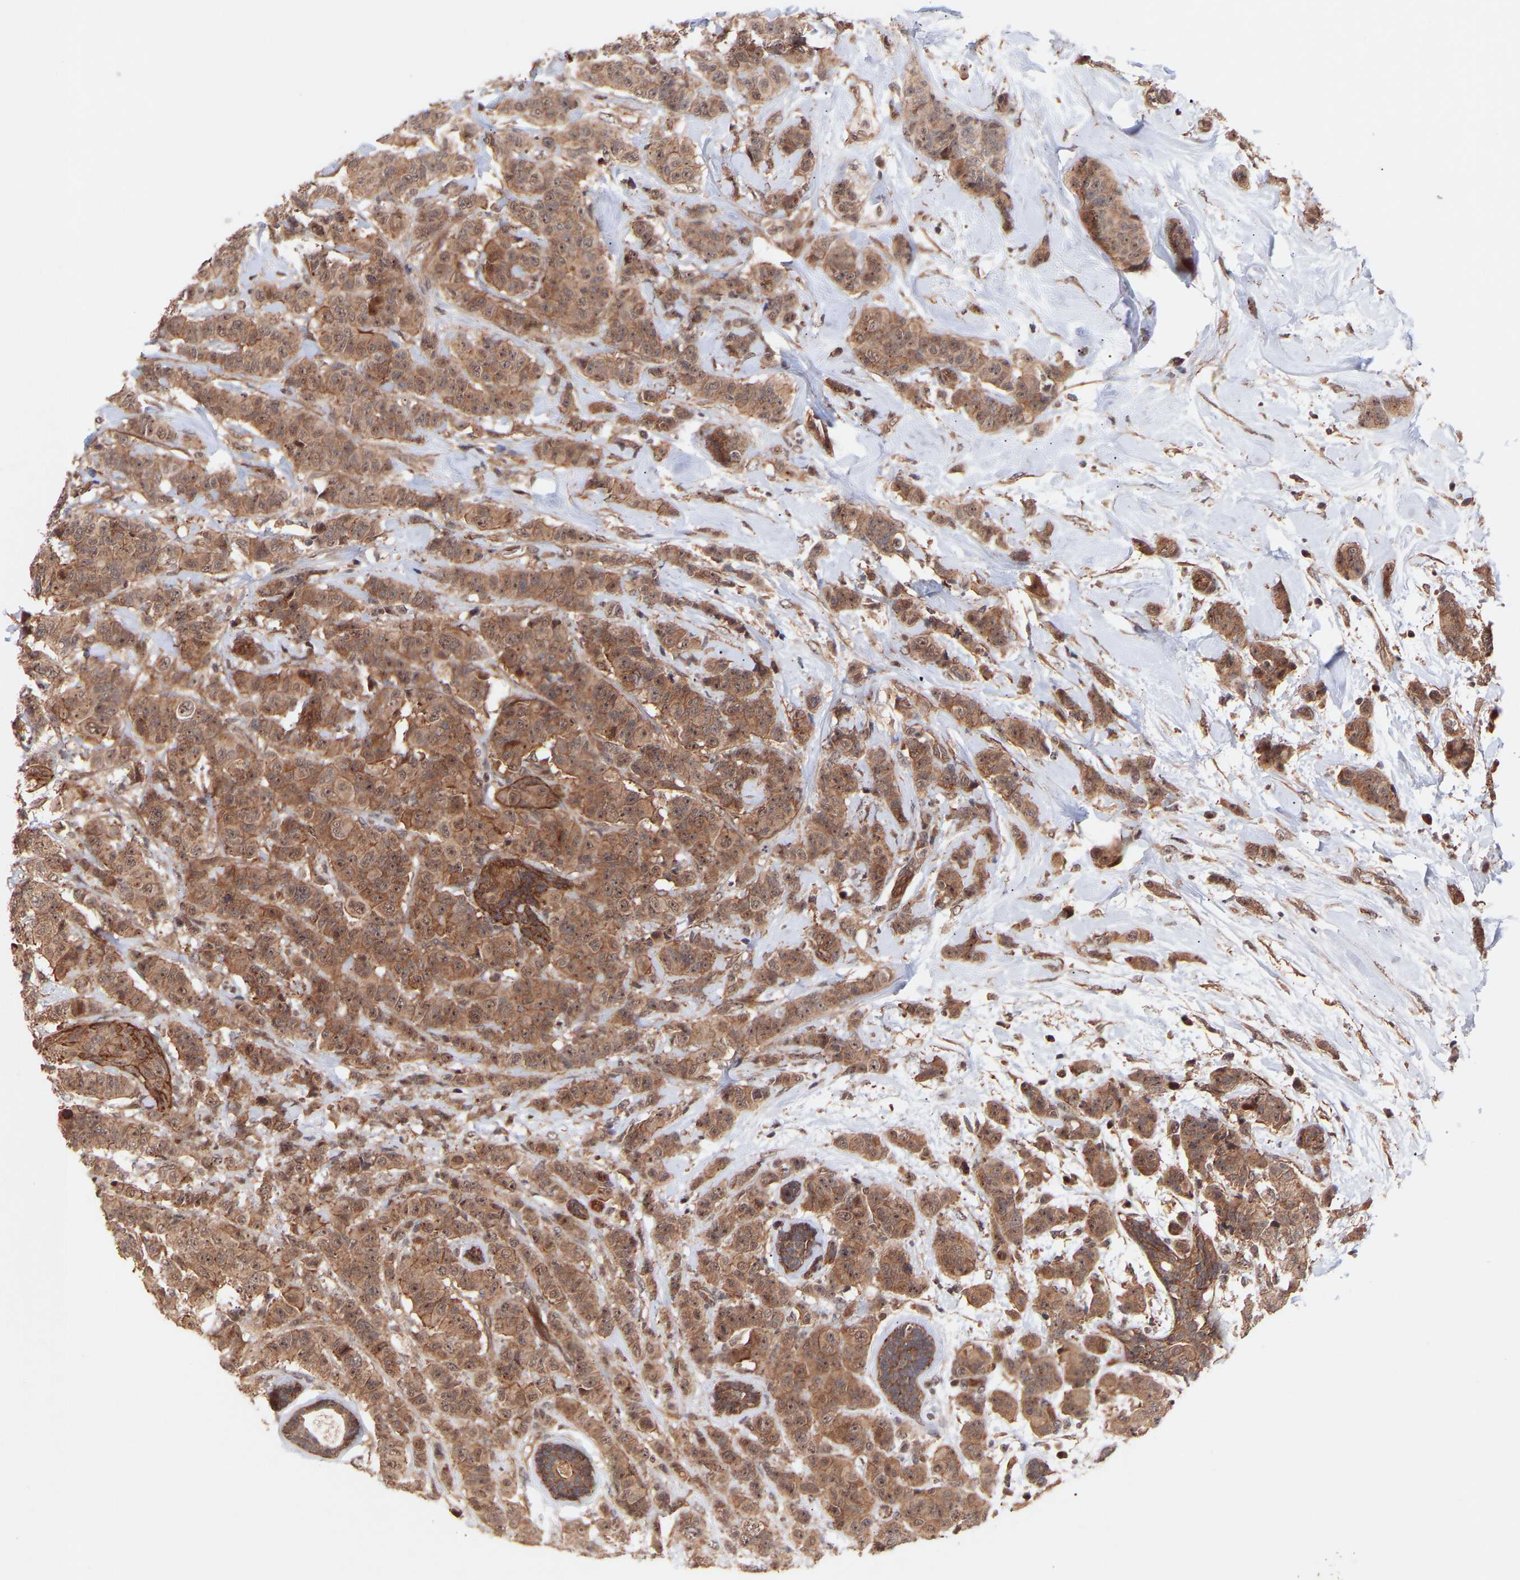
{"staining": {"intensity": "moderate", "quantity": ">75%", "location": "cytoplasmic/membranous"}, "tissue": "breast cancer", "cell_type": "Tumor cells", "image_type": "cancer", "snomed": [{"axis": "morphology", "description": "Normal tissue, NOS"}, {"axis": "morphology", "description": "Duct carcinoma"}, {"axis": "topography", "description": "Breast"}], "caption": "Moderate cytoplasmic/membranous protein positivity is appreciated in about >75% of tumor cells in breast invasive ductal carcinoma. Immunohistochemistry (ihc) stains the protein of interest in brown and the nuclei are stained blue.", "gene": "PDLIM5", "patient": {"sex": "female", "age": 40}}